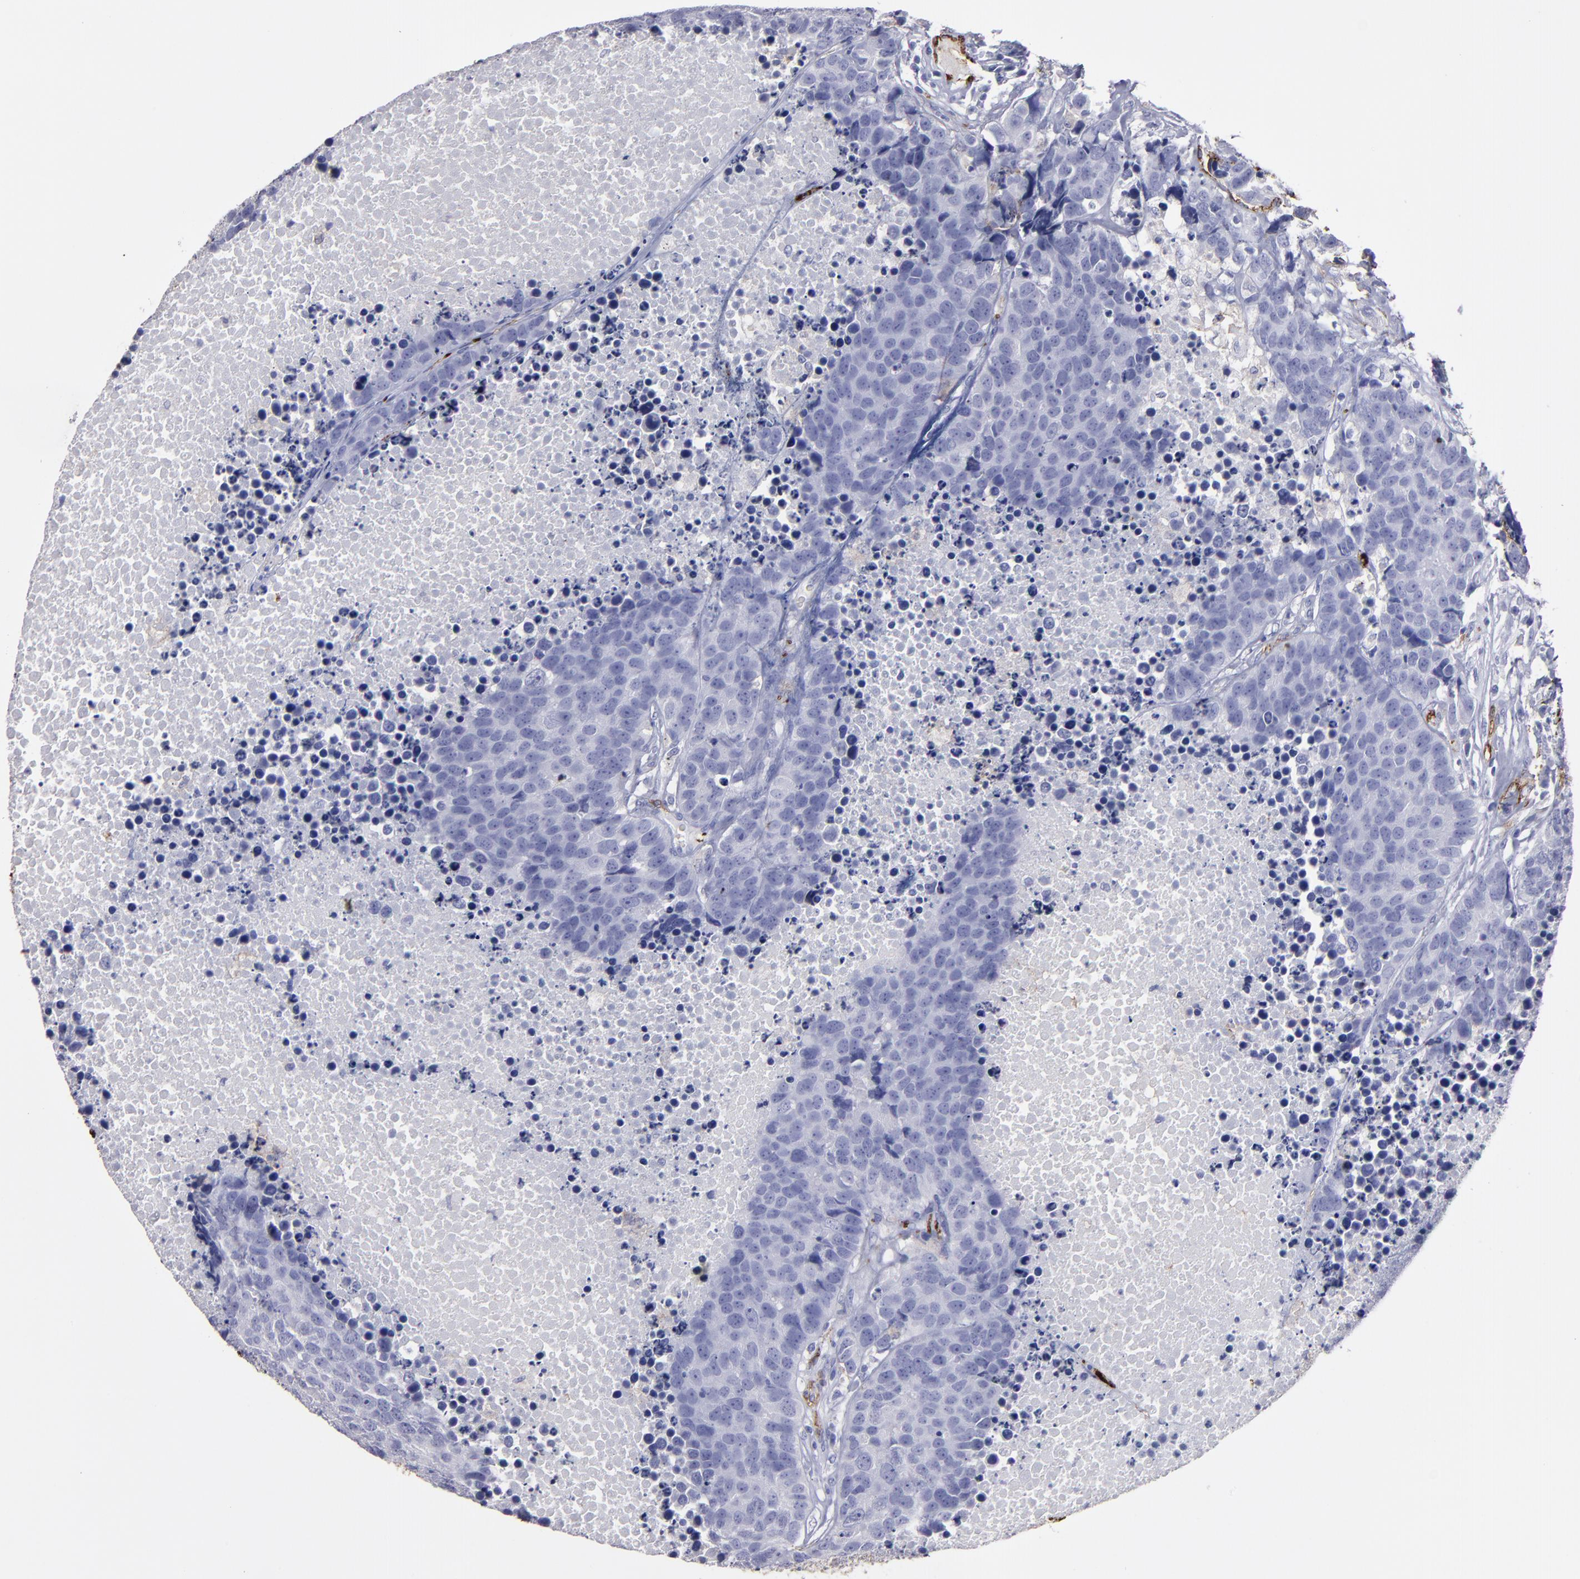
{"staining": {"intensity": "negative", "quantity": "none", "location": "none"}, "tissue": "carcinoid", "cell_type": "Tumor cells", "image_type": "cancer", "snomed": [{"axis": "morphology", "description": "Carcinoid, malignant, NOS"}, {"axis": "topography", "description": "Lung"}], "caption": "Image shows no significant protein positivity in tumor cells of malignant carcinoid.", "gene": "CD36", "patient": {"sex": "male", "age": 60}}